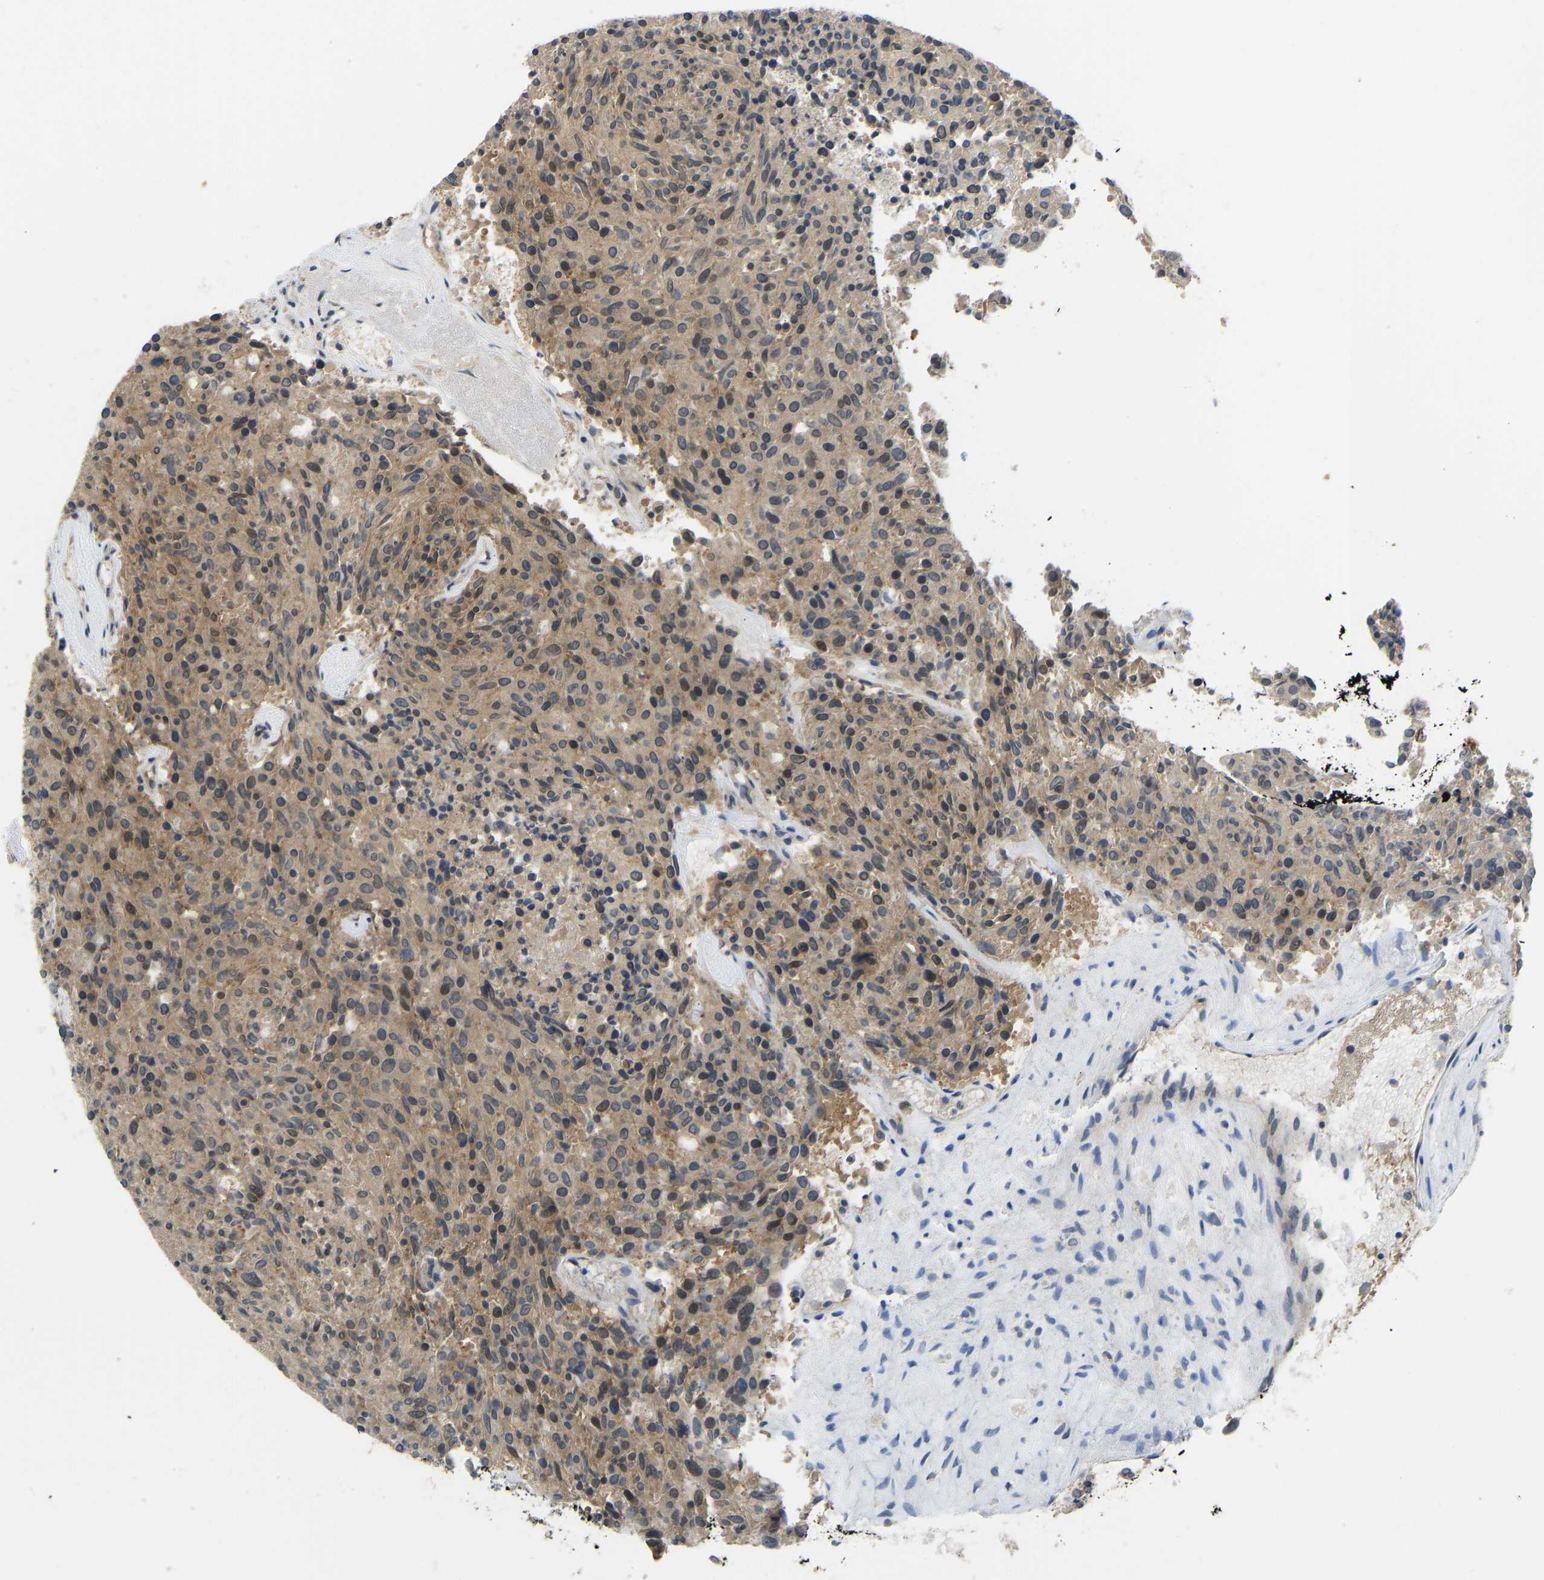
{"staining": {"intensity": "moderate", "quantity": ">75%", "location": "cytoplasmic/membranous,nuclear"}, "tissue": "carcinoid", "cell_type": "Tumor cells", "image_type": "cancer", "snomed": [{"axis": "morphology", "description": "Carcinoid, malignant, NOS"}, {"axis": "topography", "description": "Pancreas"}], "caption": "DAB immunohistochemical staining of human carcinoid demonstrates moderate cytoplasmic/membranous and nuclear protein staining in approximately >75% of tumor cells.", "gene": "NDRG3", "patient": {"sex": "female", "age": 54}}